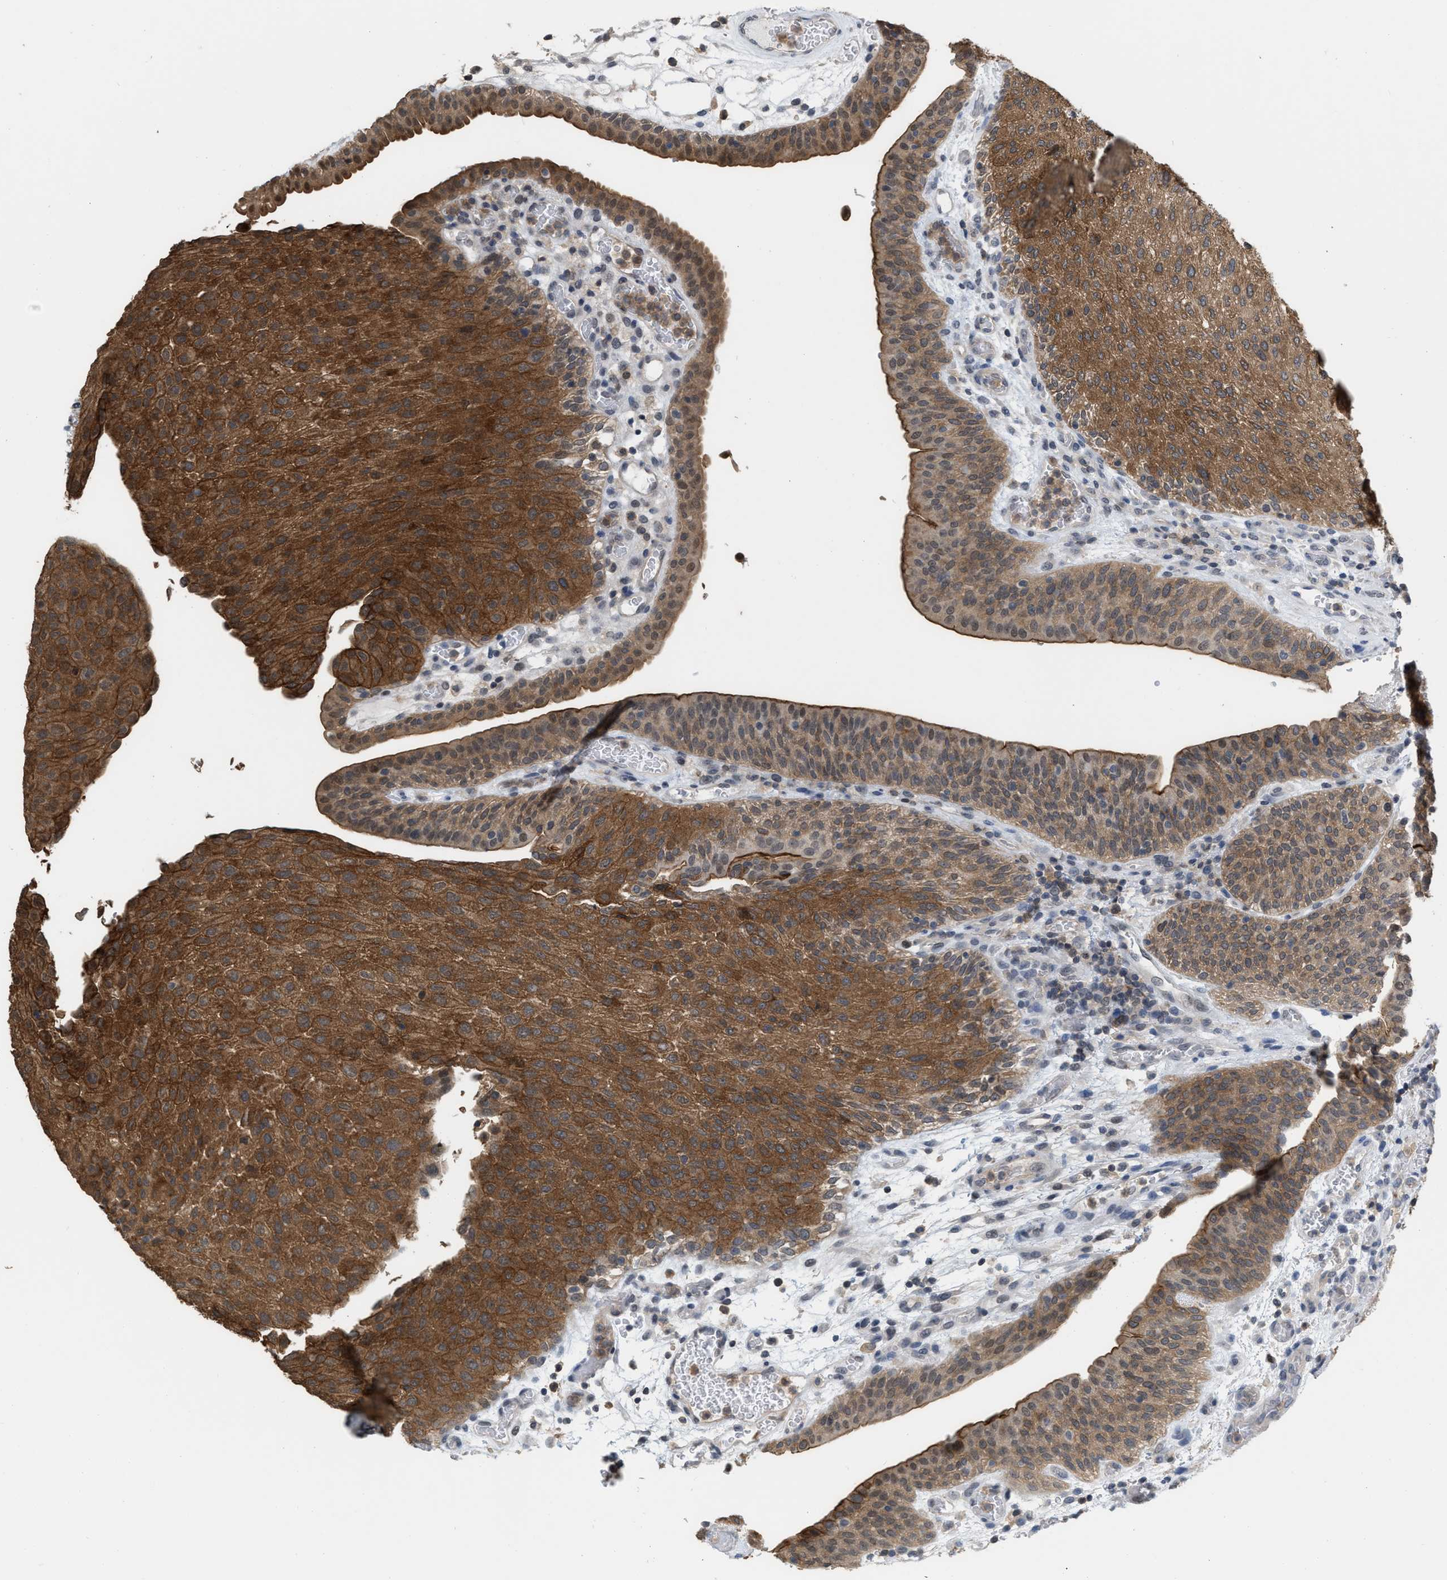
{"staining": {"intensity": "strong", "quantity": ">75%", "location": "cytoplasmic/membranous"}, "tissue": "urothelial cancer", "cell_type": "Tumor cells", "image_type": "cancer", "snomed": [{"axis": "morphology", "description": "Urothelial carcinoma, Low grade"}, {"axis": "morphology", "description": "Urothelial carcinoma, High grade"}, {"axis": "topography", "description": "Urinary bladder"}], "caption": "Tumor cells exhibit high levels of strong cytoplasmic/membranous positivity in about >75% of cells in human urothelial carcinoma (high-grade).", "gene": "BAIAP2L1", "patient": {"sex": "male", "age": 35}}